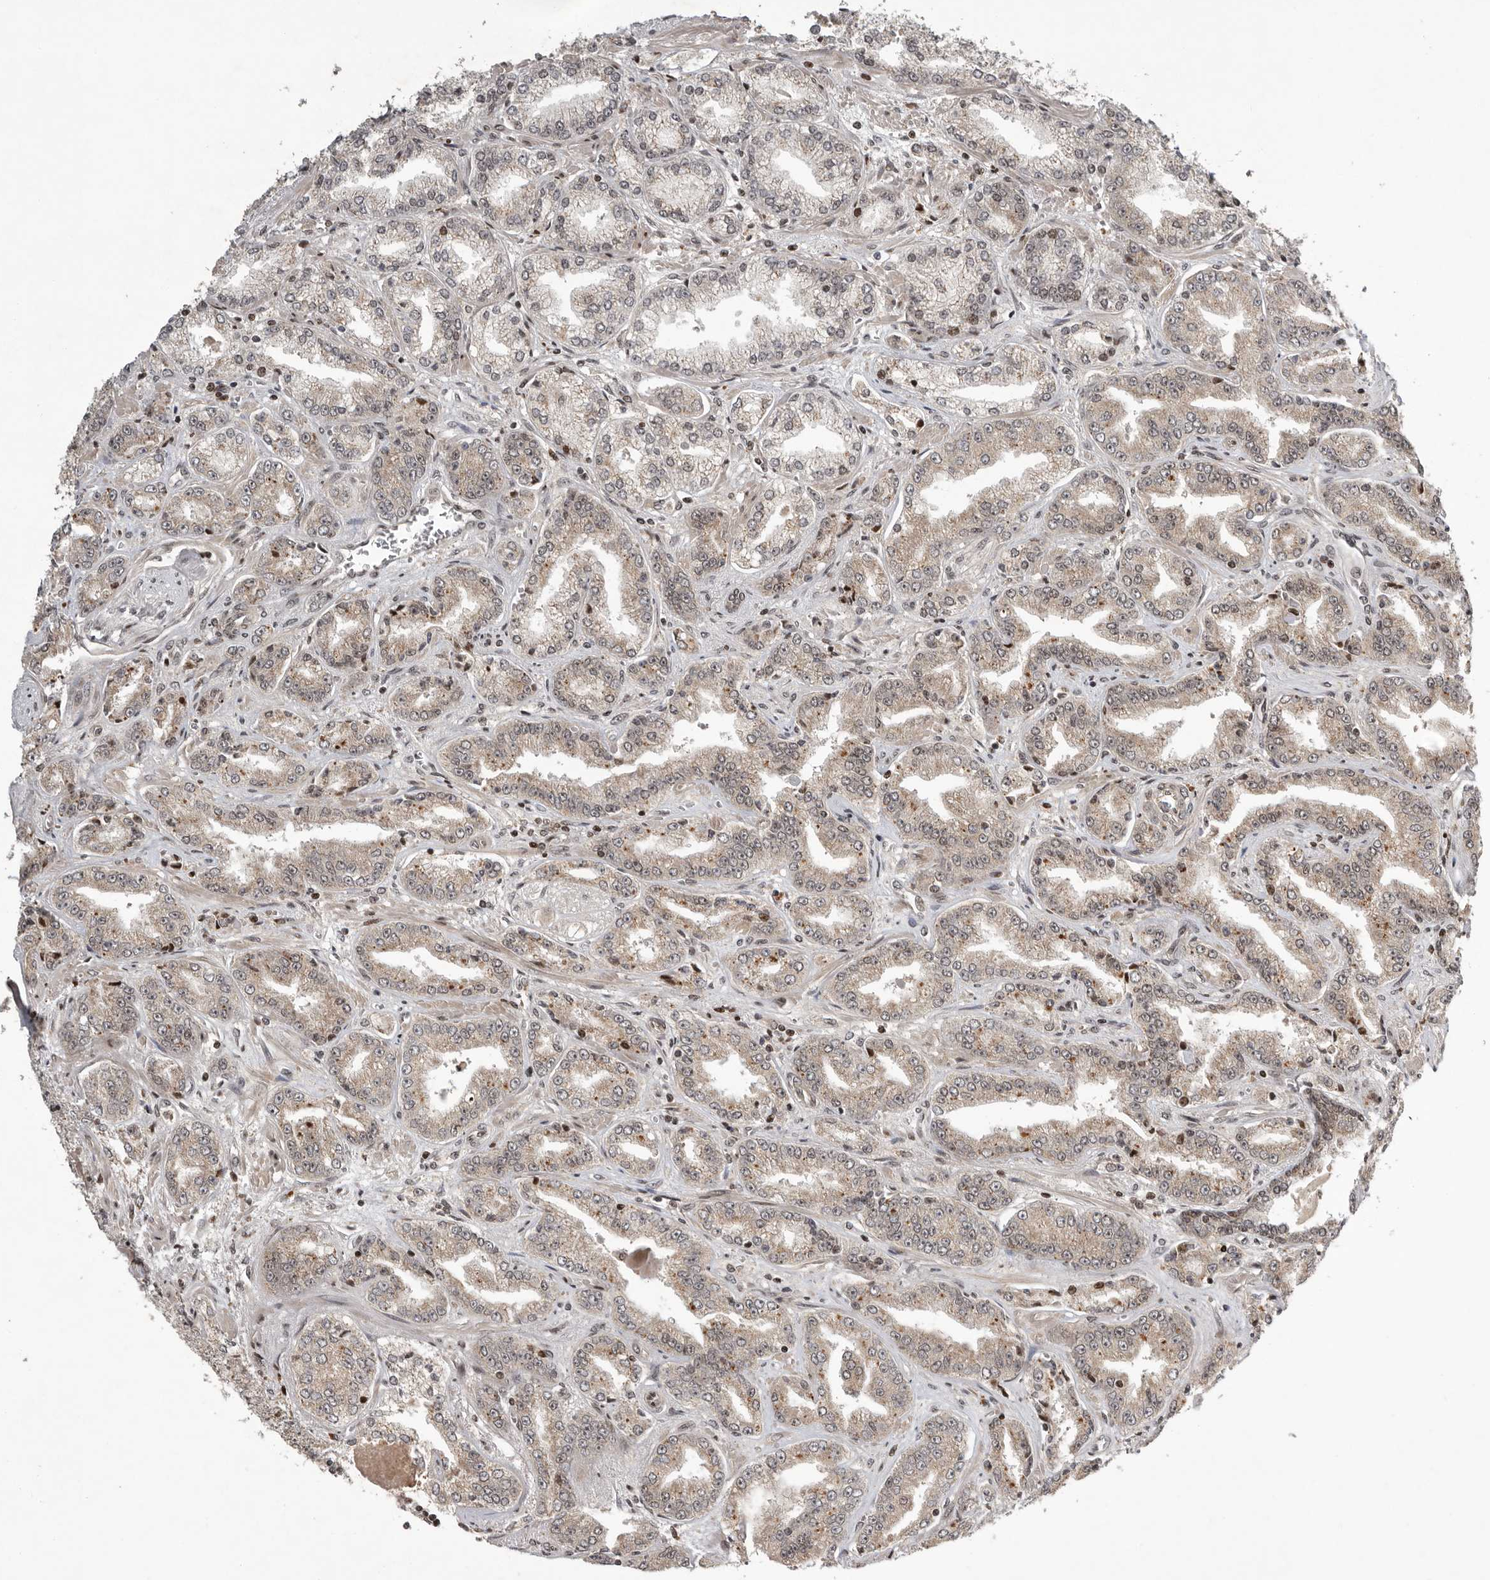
{"staining": {"intensity": "weak", "quantity": ">75%", "location": "cytoplasmic/membranous"}, "tissue": "prostate cancer", "cell_type": "Tumor cells", "image_type": "cancer", "snomed": [{"axis": "morphology", "description": "Adenocarcinoma, High grade"}, {"axis": "topography", "description": "Prostate"}], "caption": "IHC image of human prostate cancer stained for a protein (brown), which demonstrates low levels of weak cytoplasmic/membranous expression in approximately >75% of tumor cells.", "gene": "RABIF", "patient": {"sex": "male", "age": 71}}